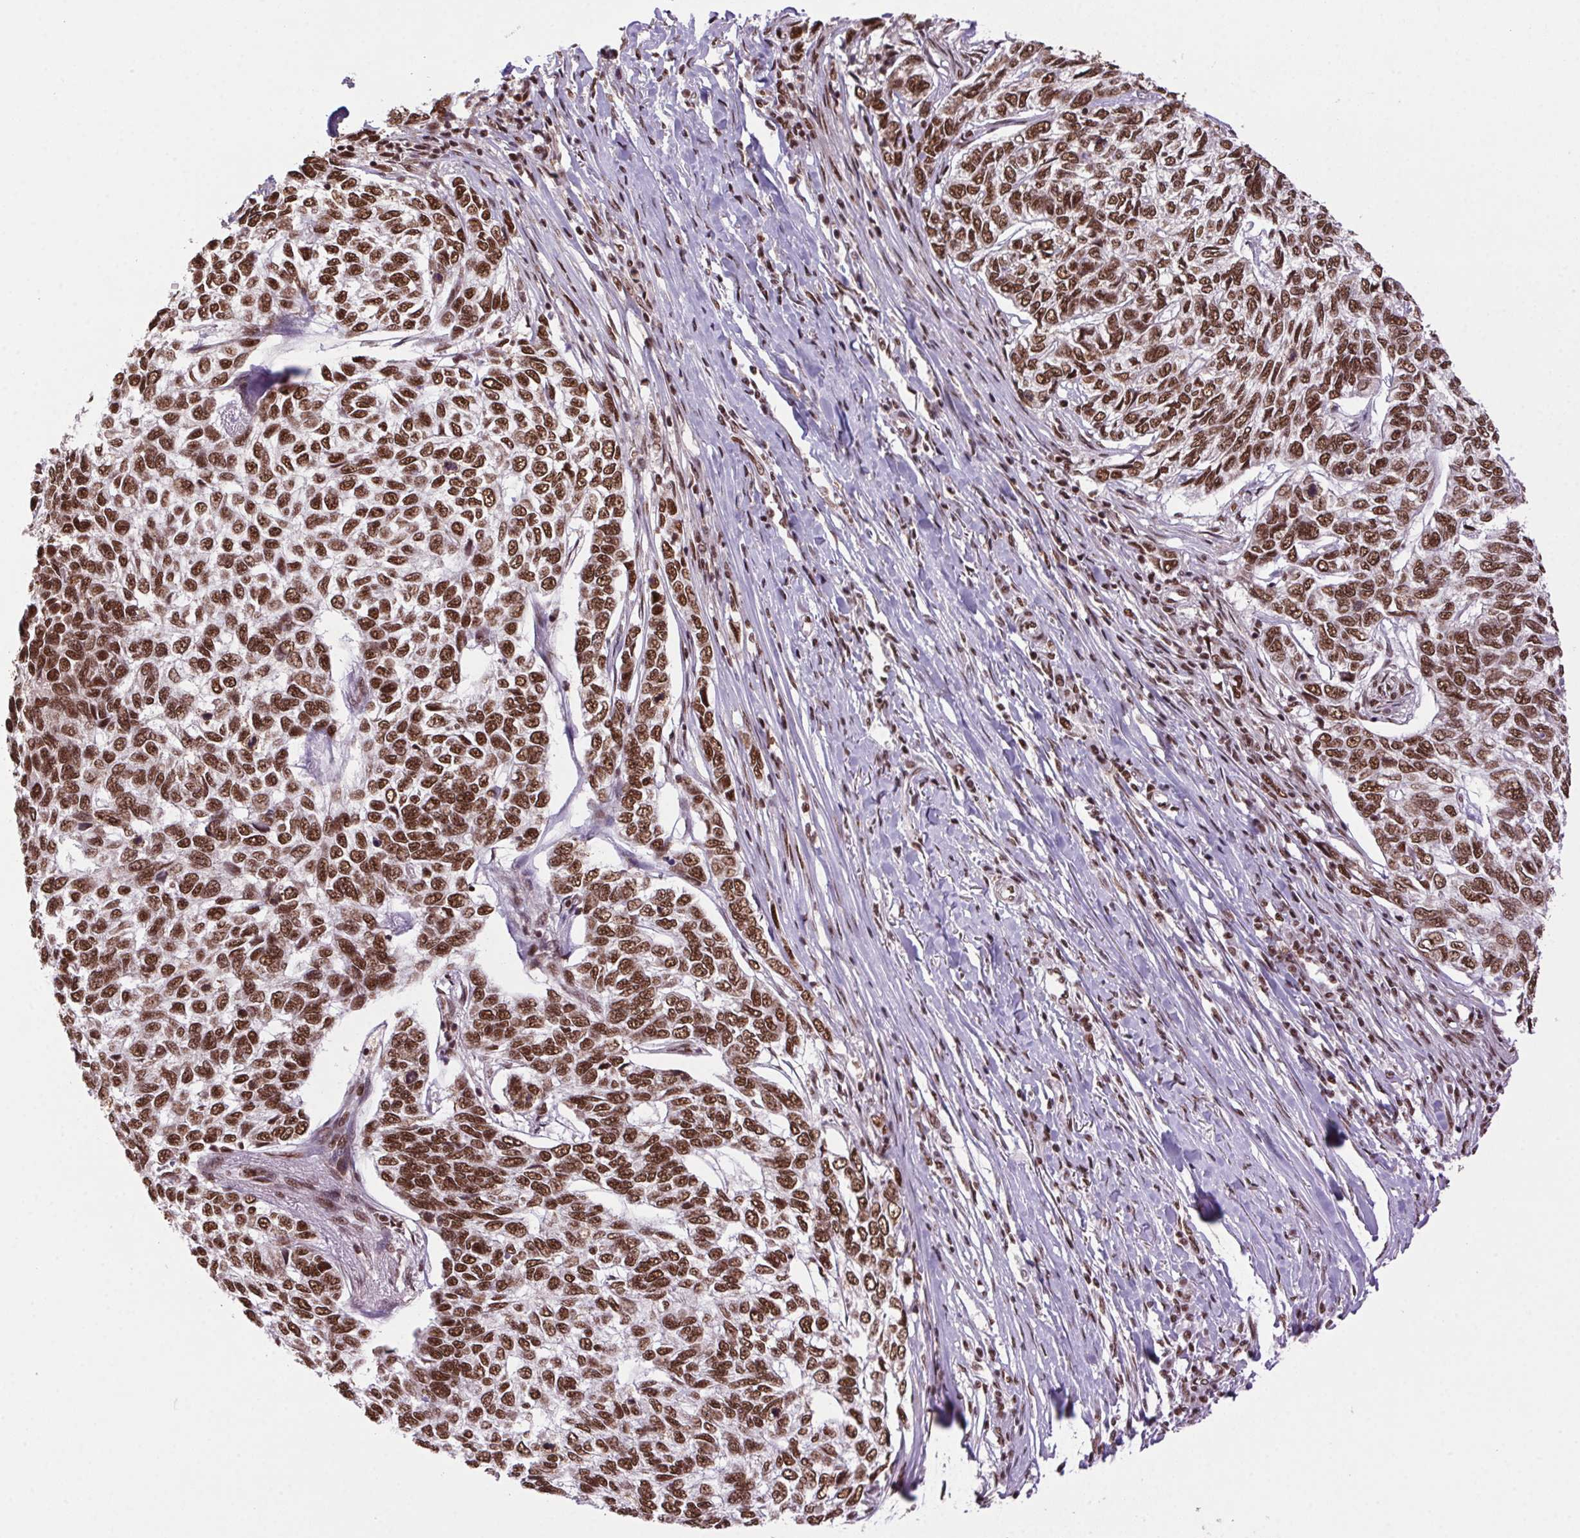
{"staining": {"intensity": "strong", "quantity": ">75%", "location": "nuclear"}, "tissue": "skin cancer", "cell_type": "Tumor cells", "image_type": "cancer", "snomed": [{"axis": "morphology", "description": "Basal cell carcinoma"}, {"axis": "topography", "description": "Skin"}], "caption": "Brown immunohistochemical staining in human skin basal cell carcinoma demonstrates strong nuclear staining in about >75% of tumor cells. The protein of interest is stained brown, and the nuclei are stained in blue (DAB (3,3'-diaminobenzidine) IHC with brightfield microscopy, high magnification).", "gene": "ZNF207", "patient": {"sex": "female", "age": 65}}